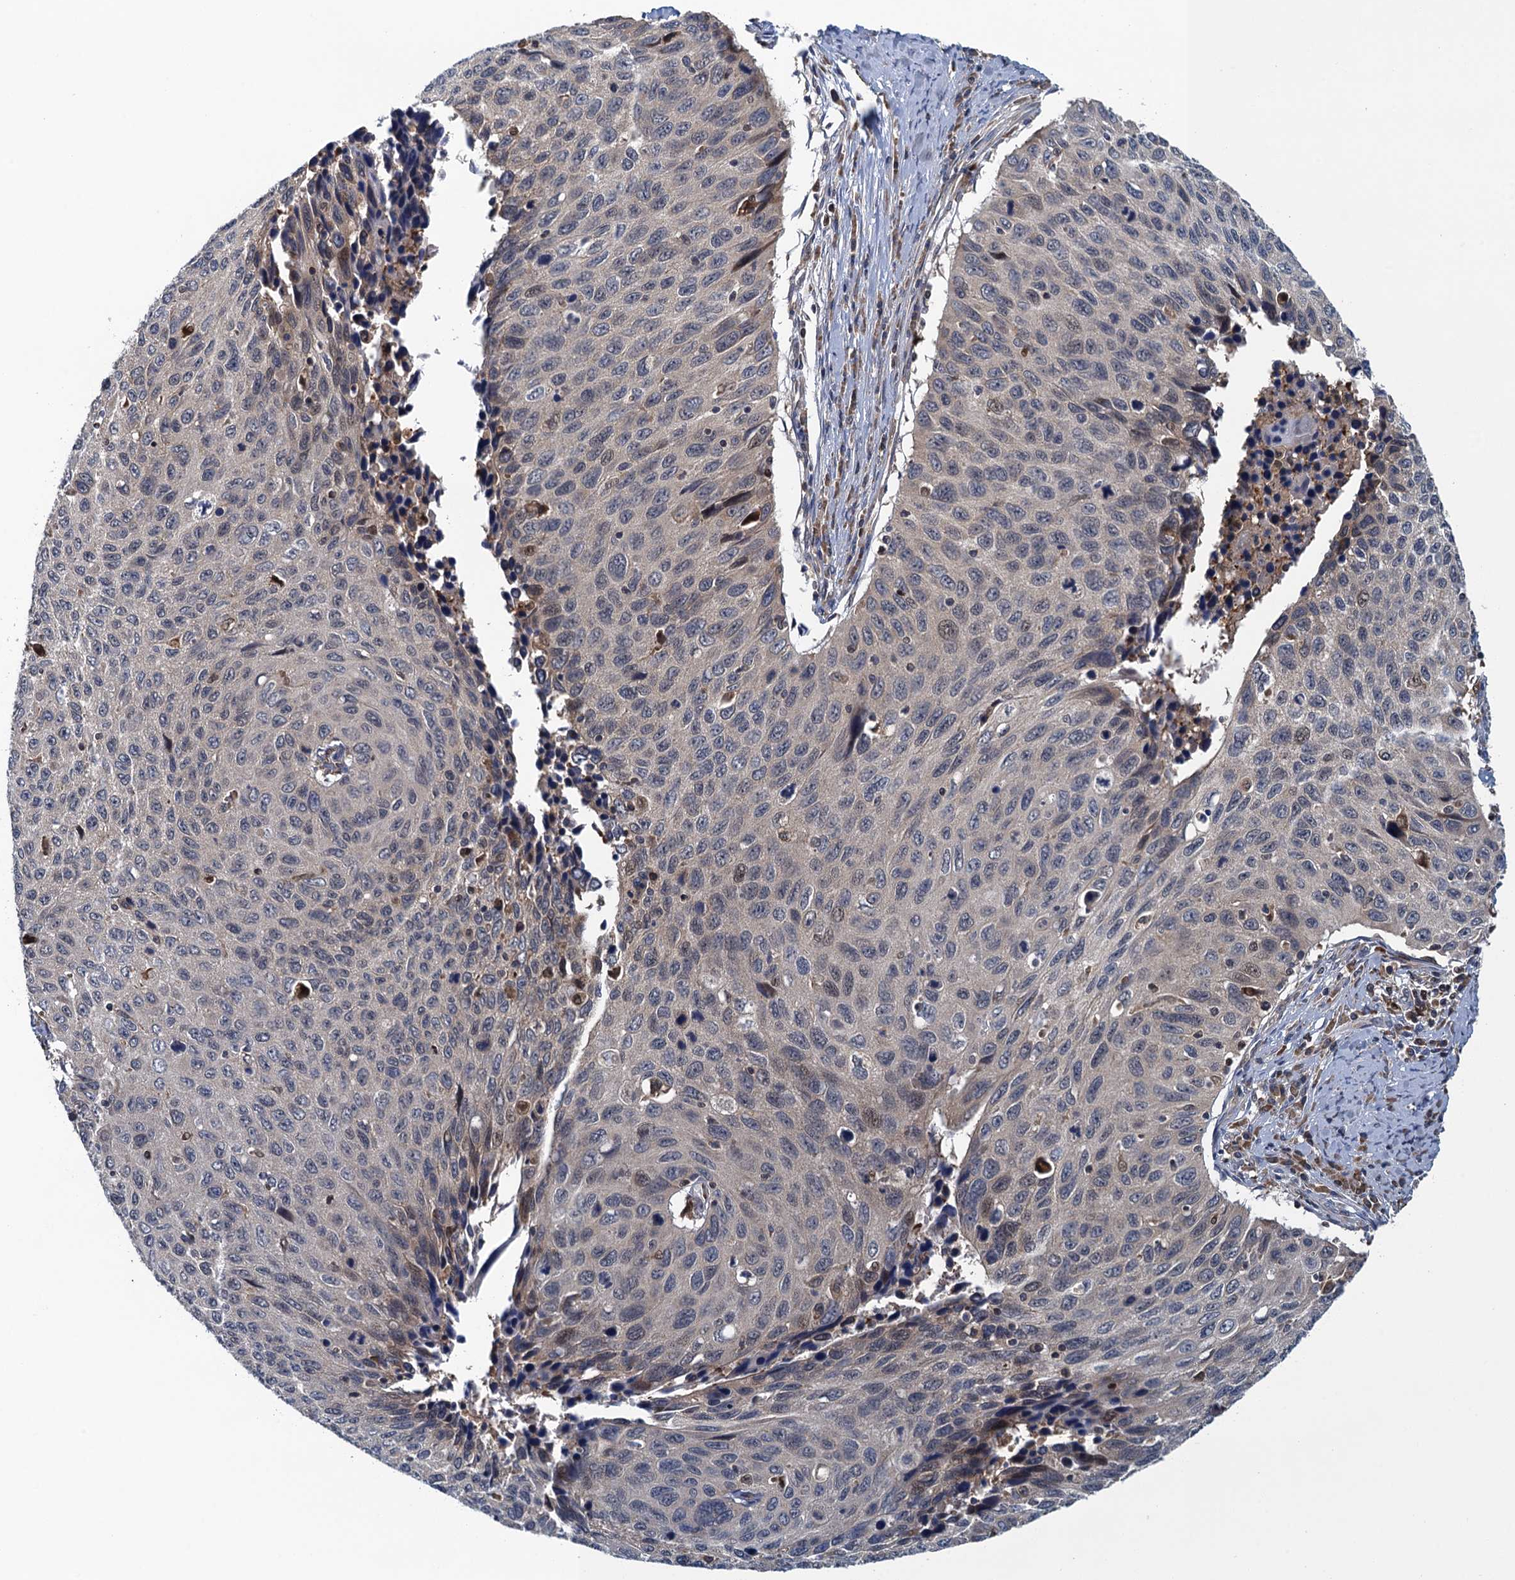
{"staining": {"intensity": "negative", "quantity": "none", "location": "none"}, "tissue": "cervical cancer", "cell_type": "Tumor cells", "image_type": "cancer", "snomed": [{"axis": "morphology", "description": "Squamous cell carcinoma, NOS"}, {"axis": "topography", "description": "Cervix"}], "caption": "A photomicrograph of cervical cancer (squamous cell carcinoma) stained for a protein displays no brown staining in tumor cells.", "gene": "CNTN5", "patient": {"sex": "female", "age": 53}}